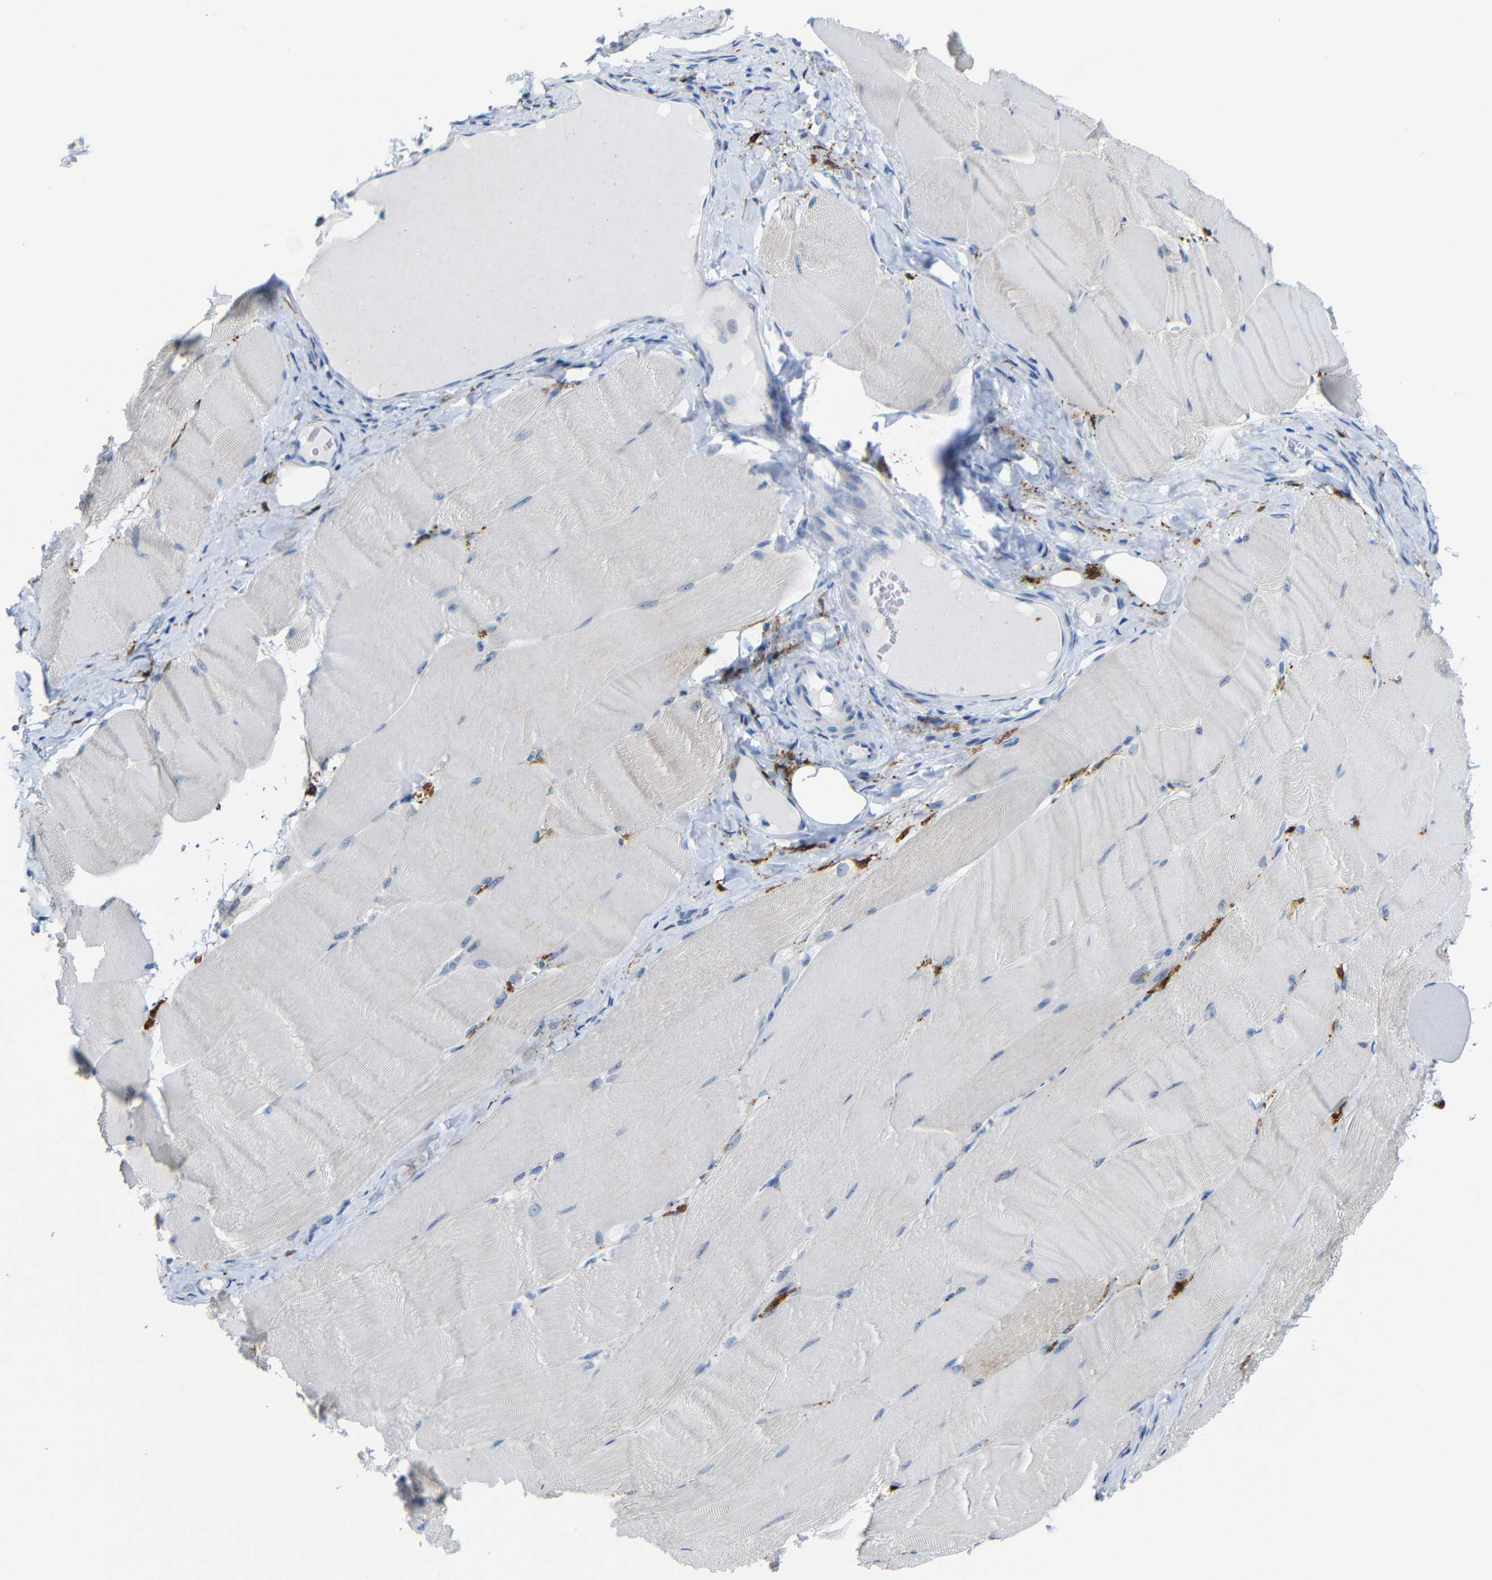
{"staining": {"intensity": "negative", "quantity": "none", "location": "none"}, "tissue": "skeletal muscle", "cell_type": "Myocytes", "image_type": "normal", "snomed": [{"axis": "morphology", "description": "Normal tissue, NOS"}, {"axis": "morphology", "description": "Squamous cell carcinoma, NOS"}, {"axis": "topography", "description": "Skeletal muscle"}], "caption": "Protein analysis of benign skeletal muscle demonstrates no significant expression in myocytes.", "gene": "C1orf210", "patient": {"sex": "male", "age": 51}}